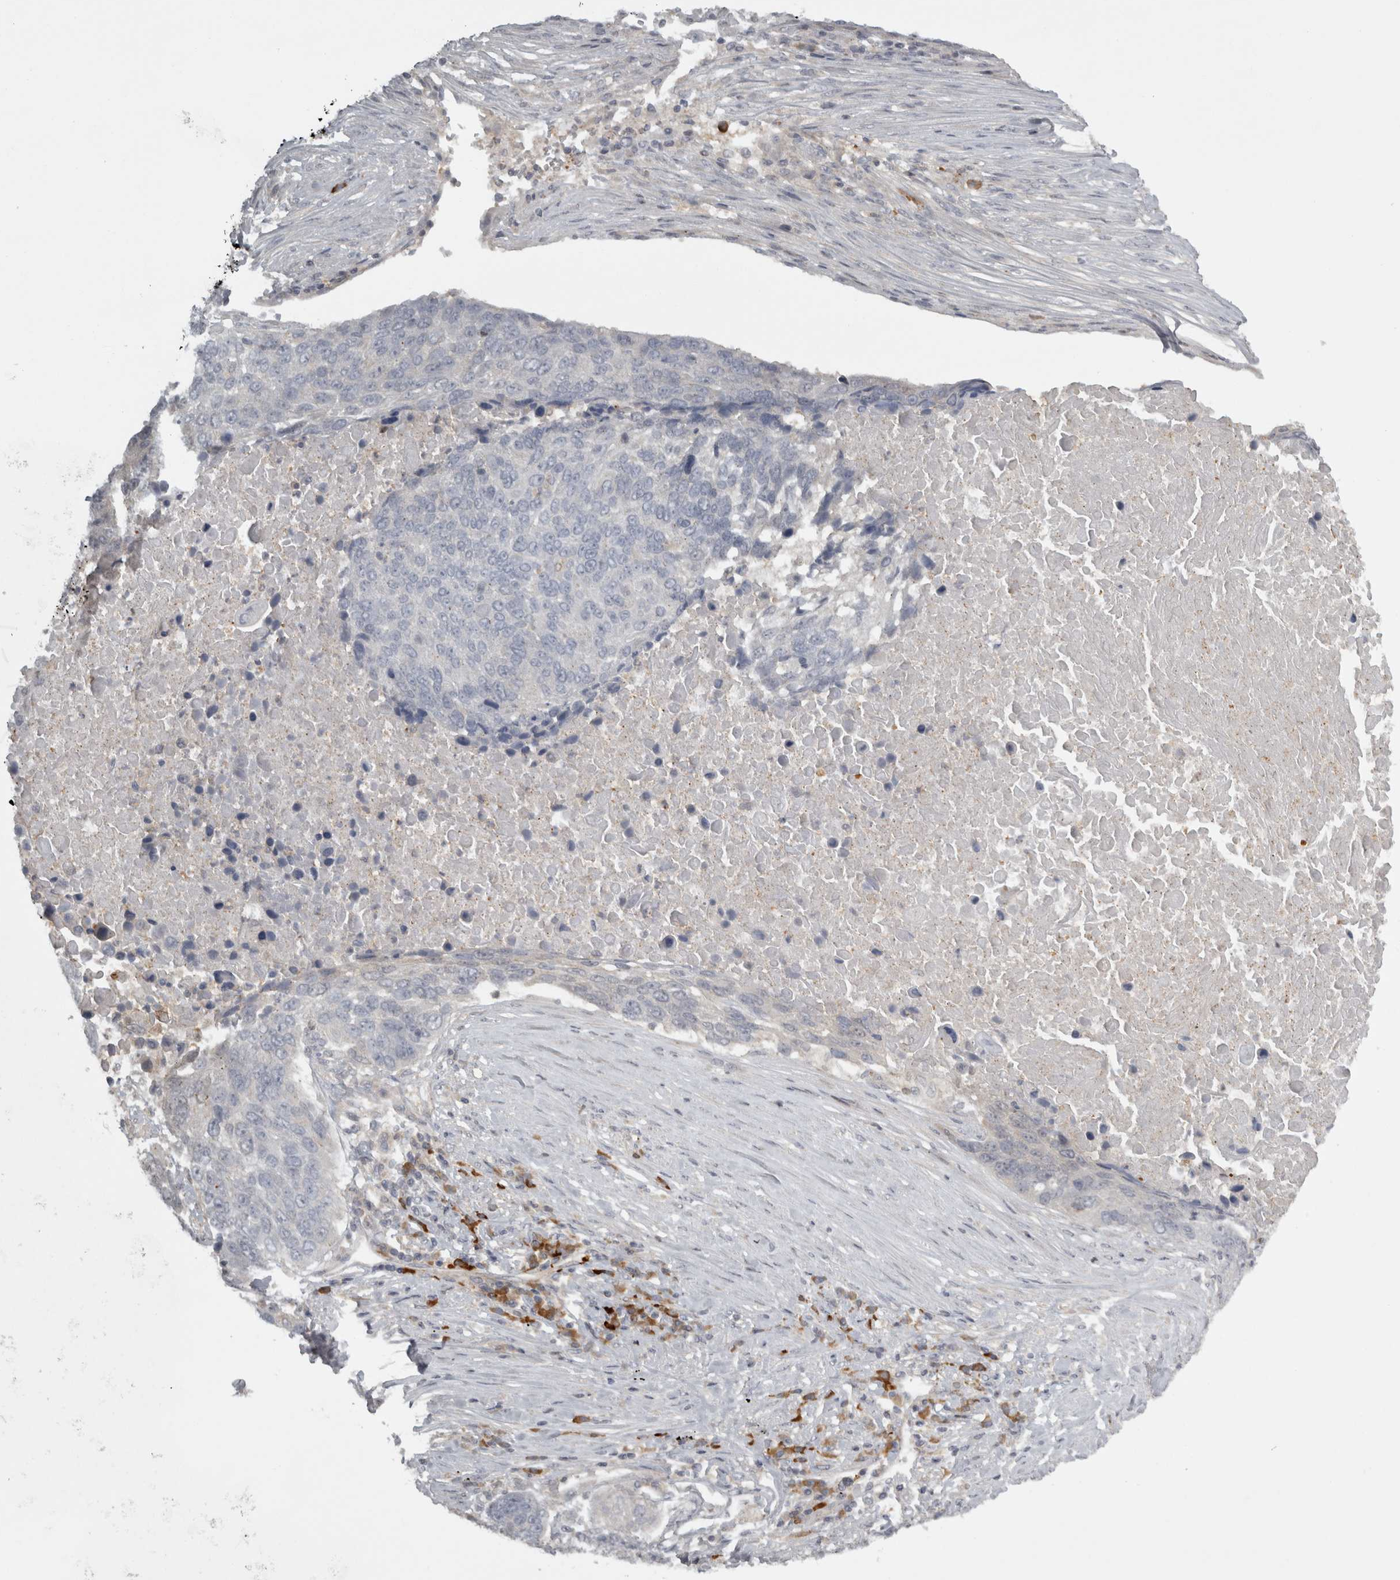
{"staining": {"intensity": "negative", "quantity": "none", "location": "none"}, "tissue": "lung cancer", "cell_type": "Tumor cells", "image_type": "cancer", "snomed": [{"axis": "morphology", "description": "Squamous cell carcinoma, NOS"}, {"axis": "topography", "description": "Lung"}], "caption": "DAB immunohistochemical staining of lung cancer (squamous cell carcinoma) shows no significant staining in tumor cells. (Brightfield microscopy of DAB (3,3'-diaminobenzidine) immunohistochemistry (IHC) at high magnification).", "gene": "SLCO5A1", "patient": {"sex": "male", "age": 66}}